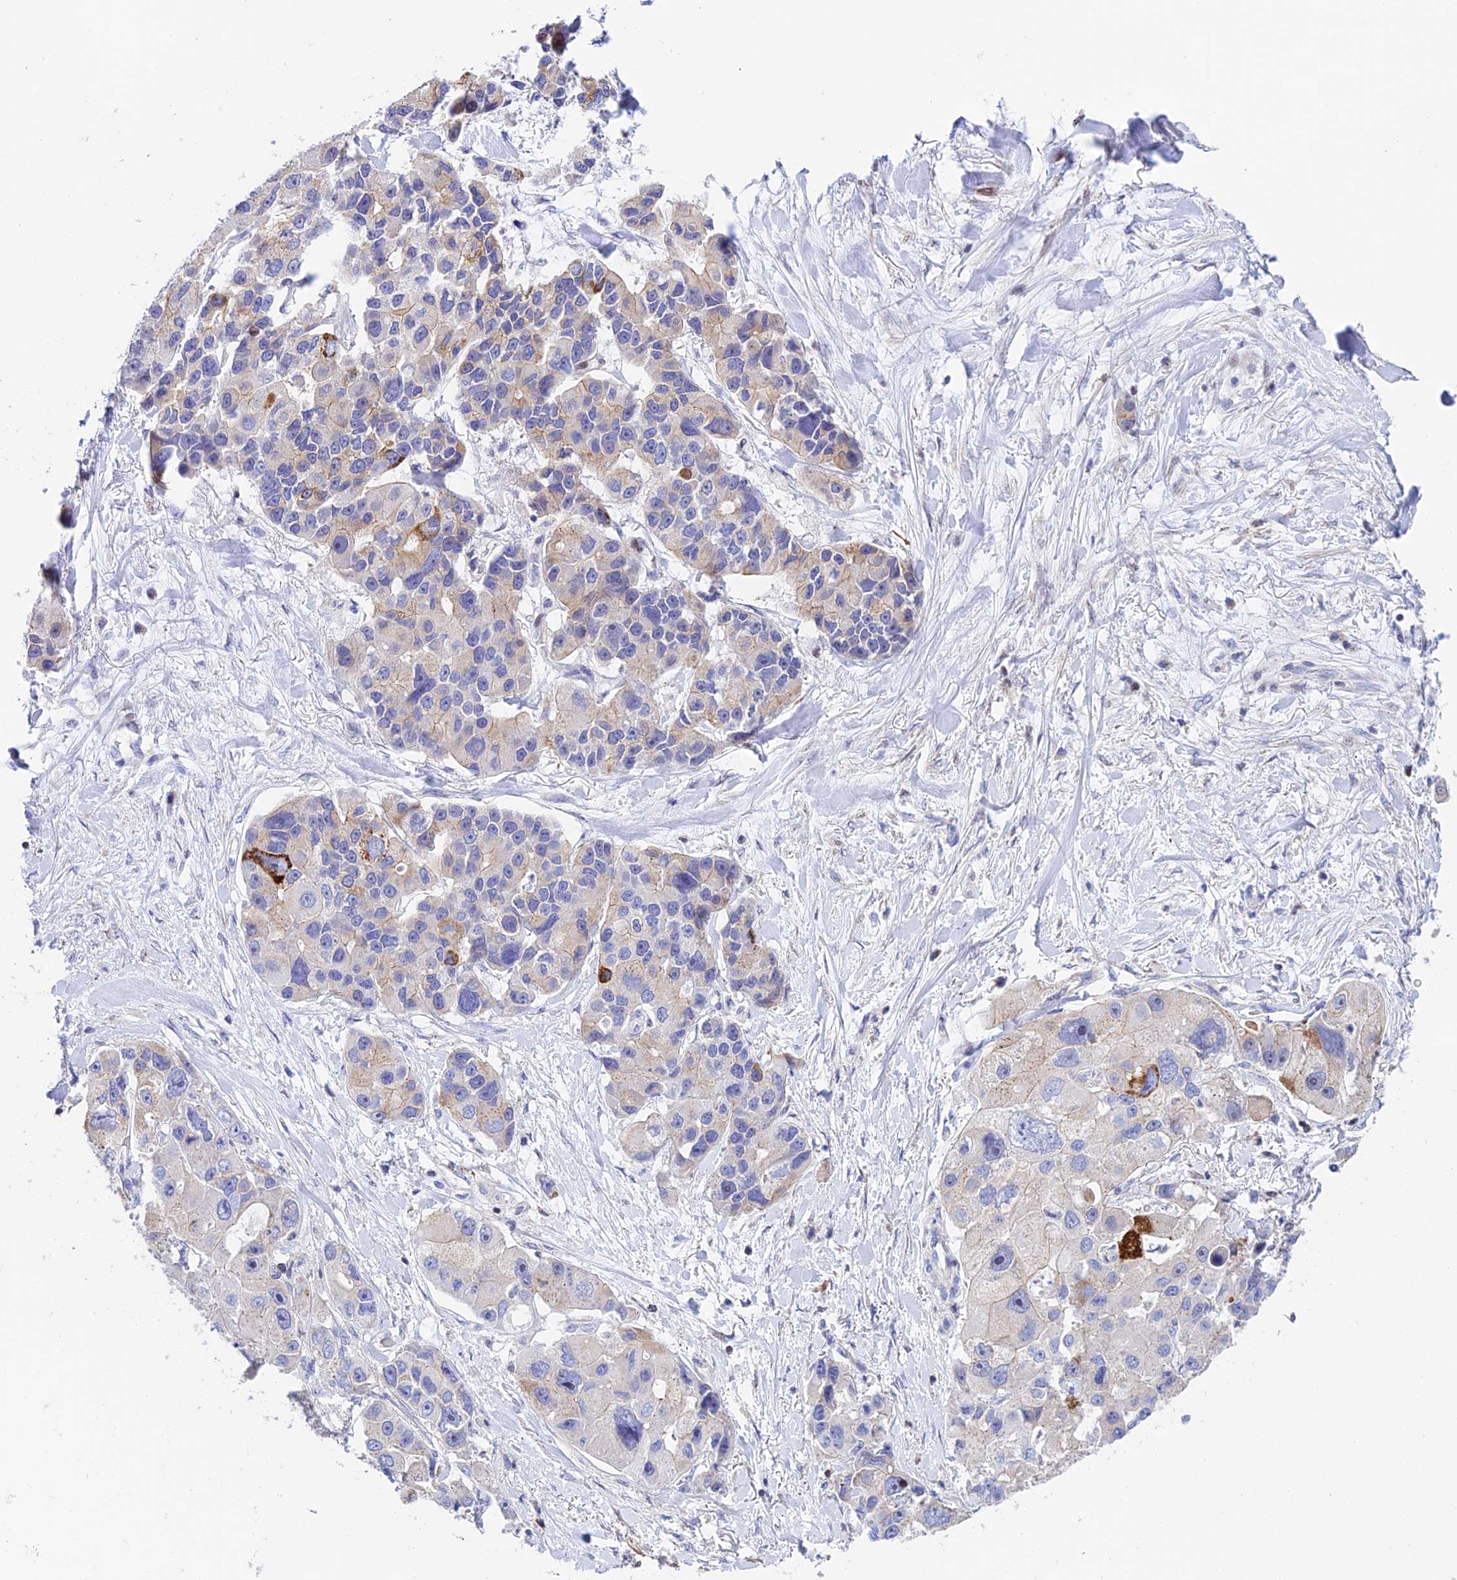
{"staining": {"intensity": "strong", "quantity": "<25%", "location": "cytoplasmic/membranous"}, "tissue": "lung cancer", "cell_type": "Tumor cells", "image_type": "cancer", "snomed": [{"axis": "morphology", "description": "Adenocarcinoma, NOS"}, {"axis": "topography", "description": "Lung"}], "caption": "This micrograph exhibits lung cancer (adenocarcinoma) stained with immunohistochemistry to label a protein in brown. The cytoplasmic/membranous of tumor cells show strong positivity for the protein. Nuclei are counter-stained blue.", "gene": "PRIM1", "patient": {"sex": "female", "age": 54}}